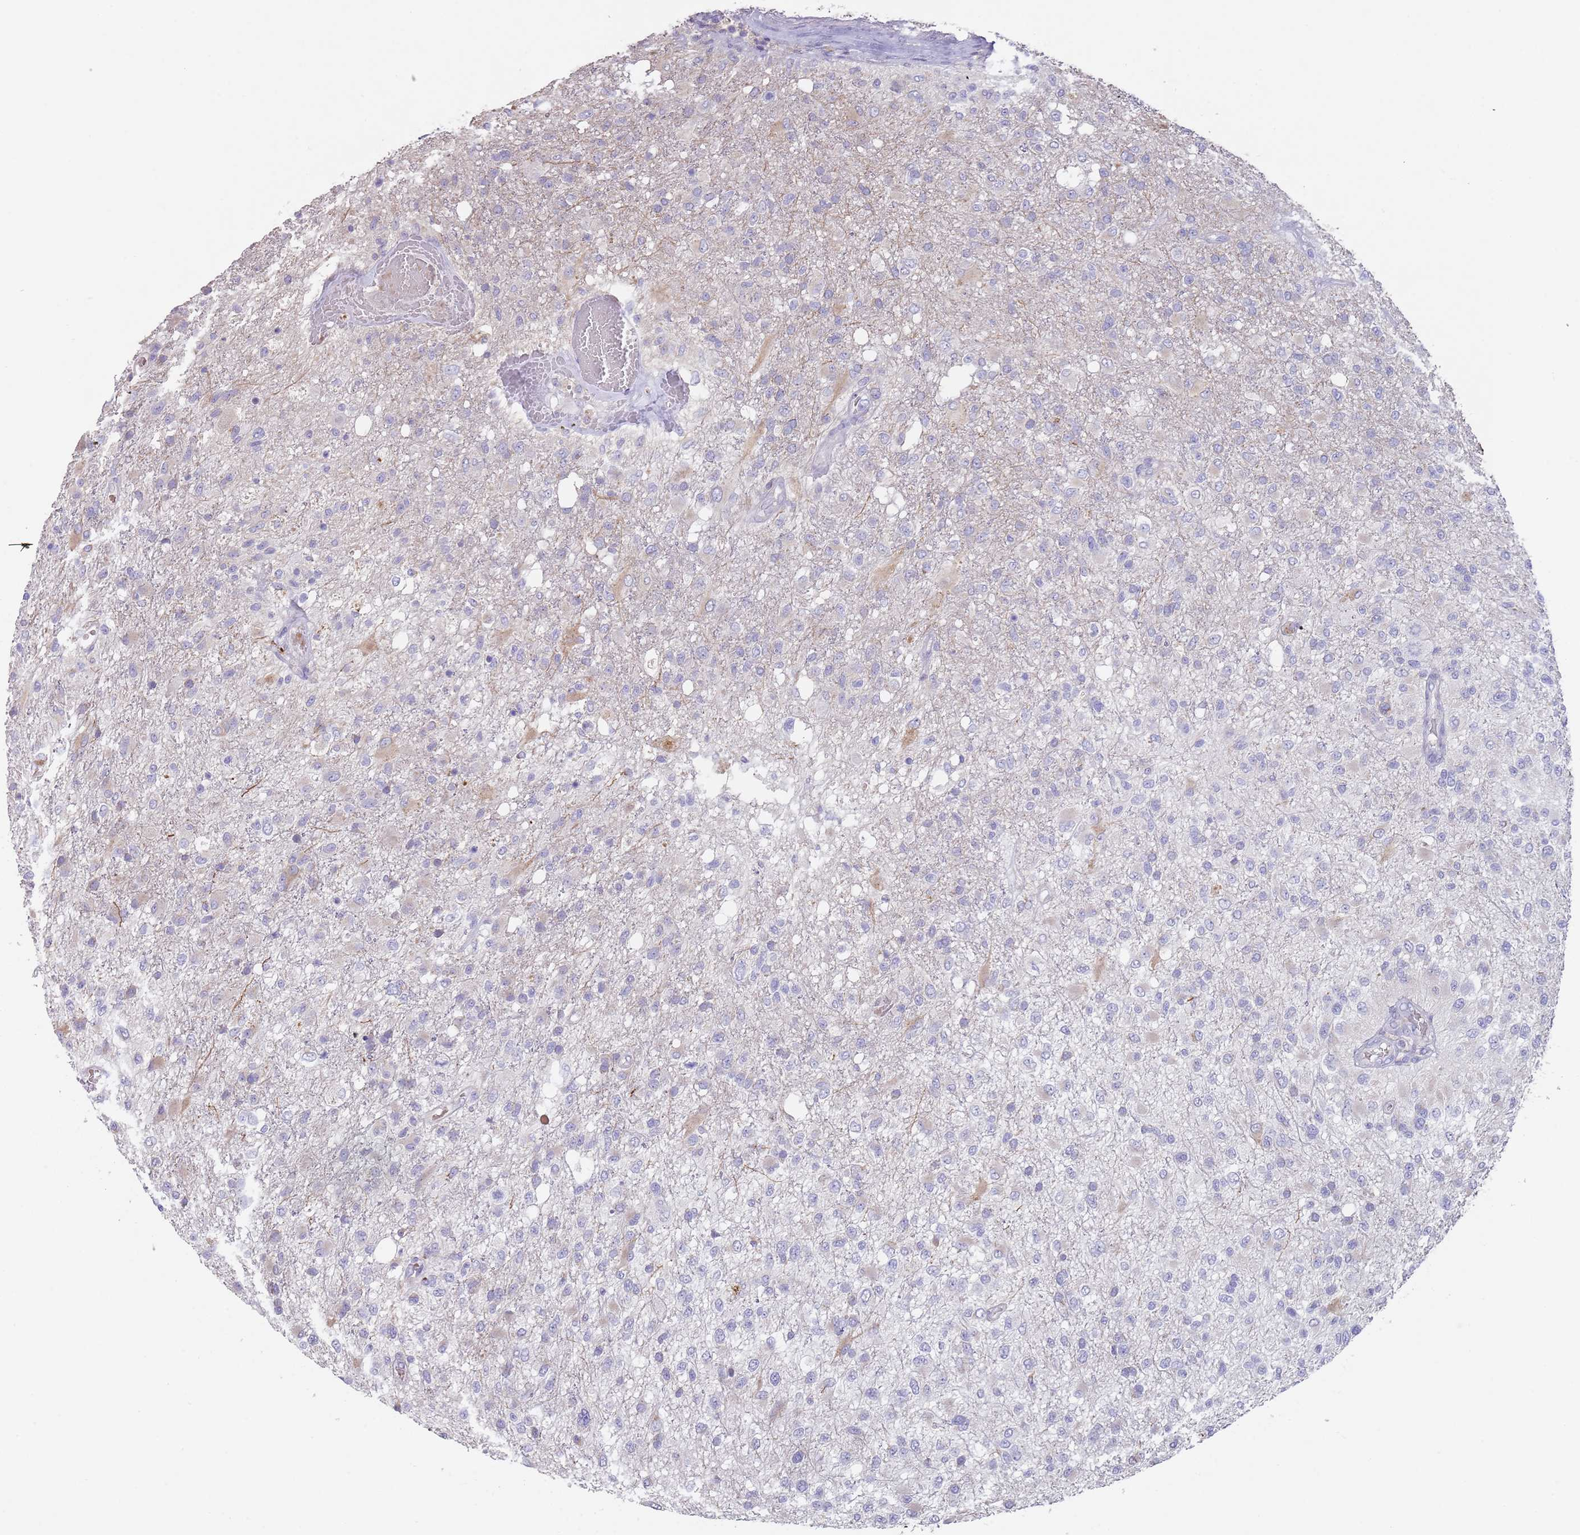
{"staining": {"intensity": "weak", "quantity": "<25%", "location": "cytoplasmic/membranous"}, "tissue": "glioma", "cell_type": "Tumor cells", "image_type": "cancer", "snomed": [{"axis": "morphology", "description": "Glioma, malignant, High grade"}, {"axis": "topography", "description": "Brain"}], "caption": "Immunohistochemical staining of human malignant high-grade glioma reveals no significant positivity in tumor cells.", "gene": "TMEM251", "patient": {"sex": "female", "age": 74}}